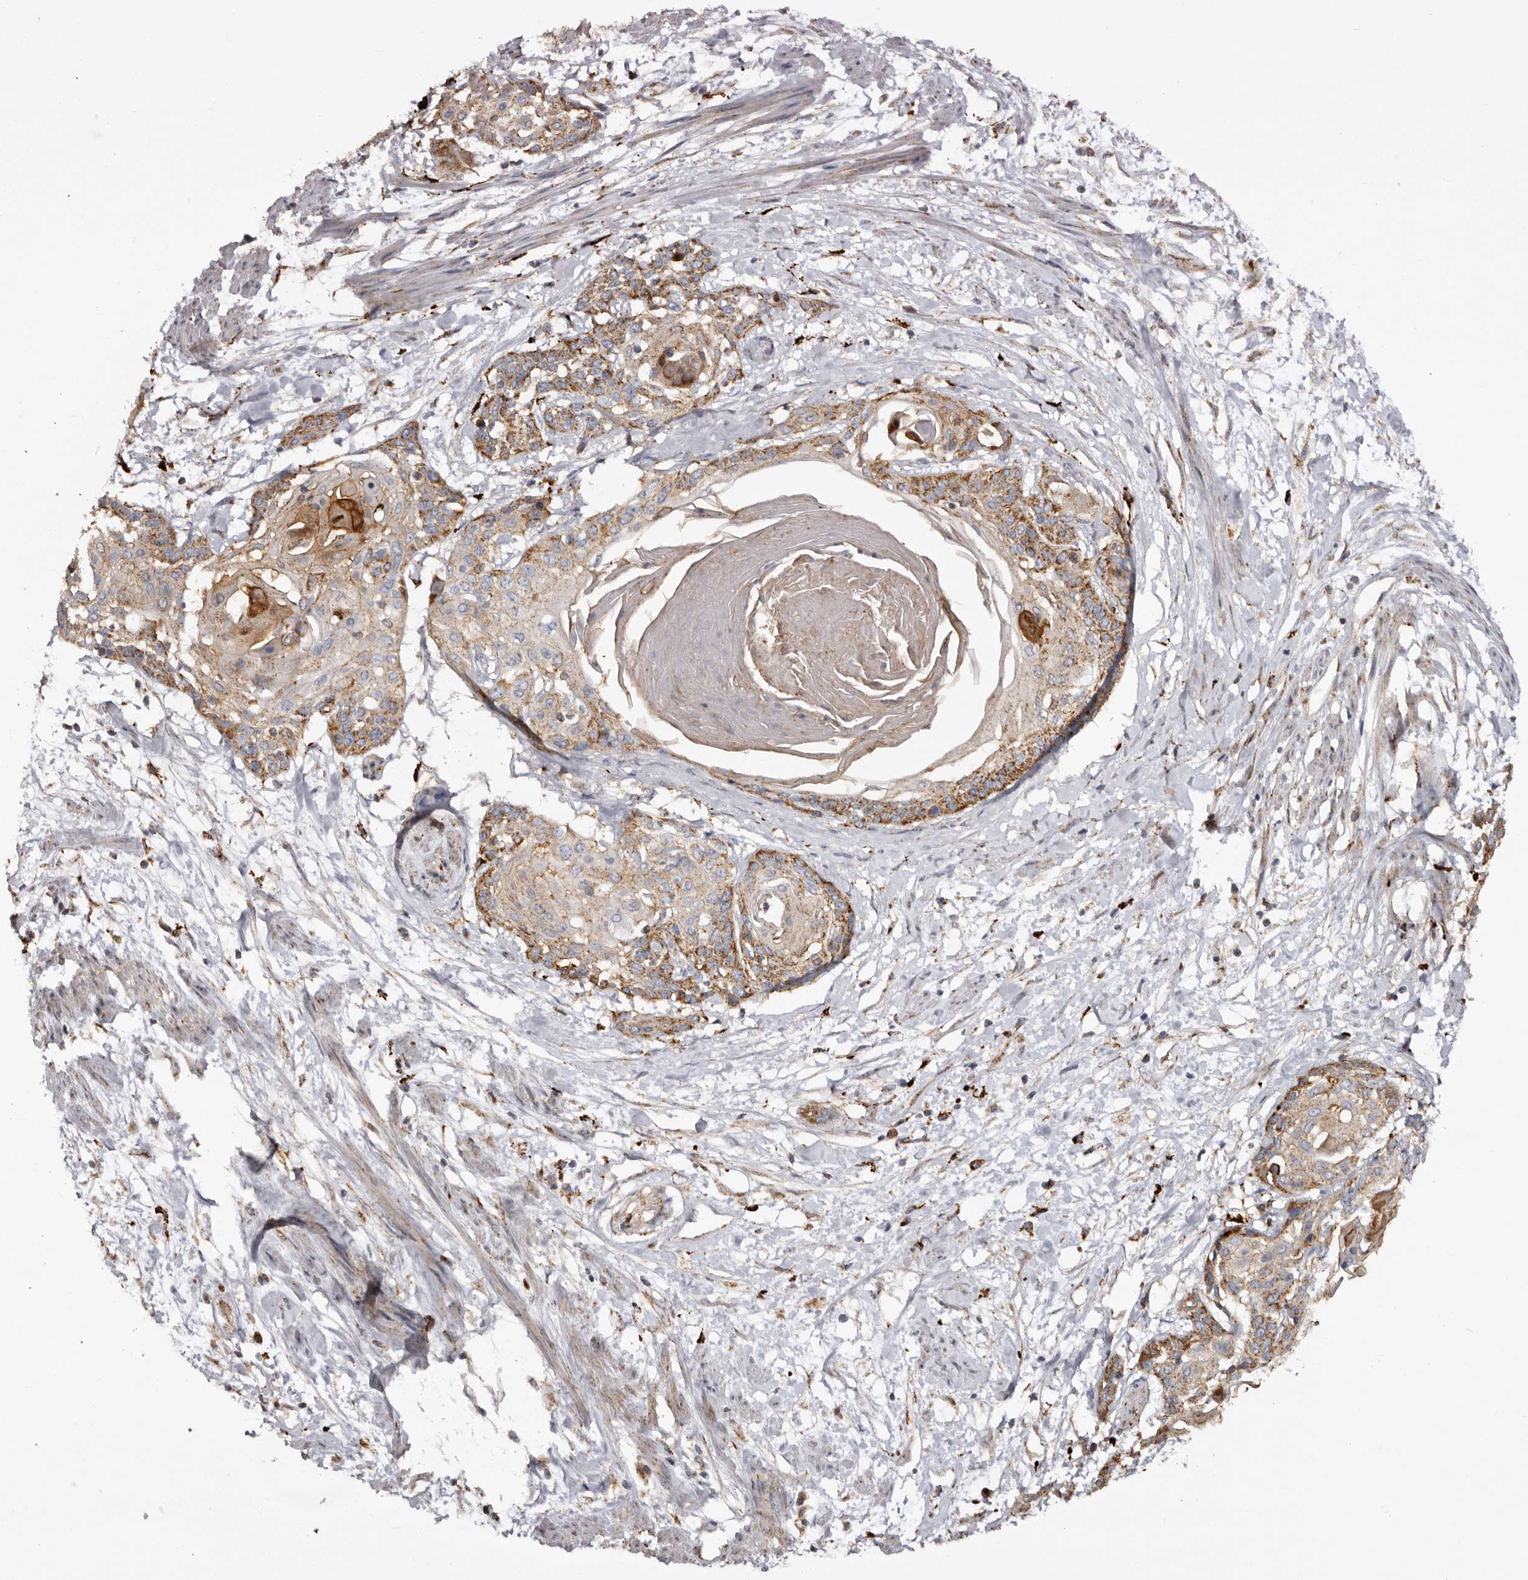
{"staining": {"intensity": "moderate", "quantity": ">75%", "location": "cytoplasmic/membranous"}, "tissue": "cervical cancer", "cell_type": "Tumor cells", "image_type": "cancer", "snomed": [{"axis": "morphology", "description": "Squamous cell carcinoma, NOS"}, {"axis": "topography", "description": "Cervix"}], "caption": "Cervical cancer (squamous cell carcinoma) tissue displays moderate cytoplasmic/membranous expression in approximately >75% of tumor cells", "gene": "MECR", "patient": {"sex": "female", "age": 57}}